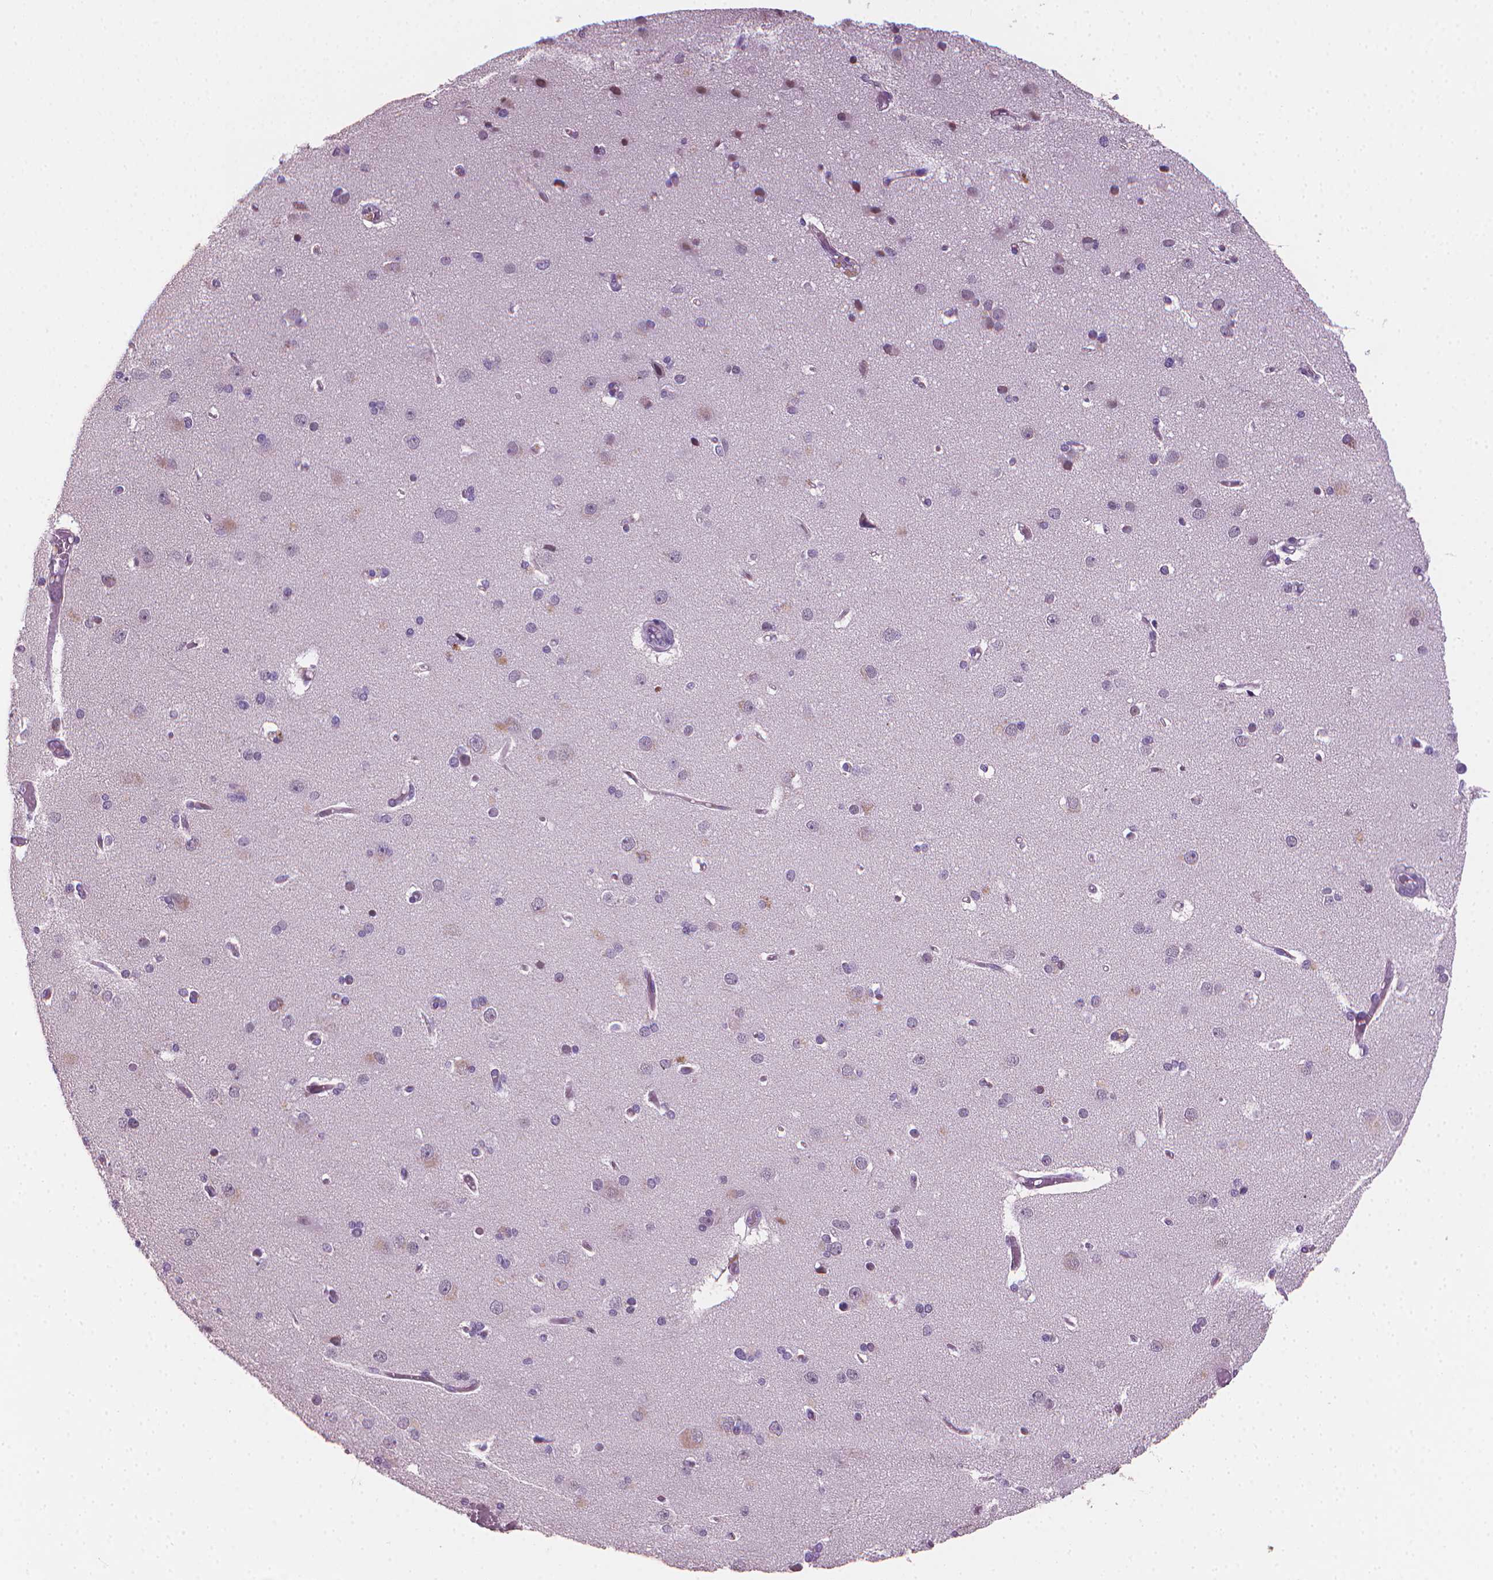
{"staining": {"intensity": "negative", "quantity": "none", "location": "none"}, "tissue": "cerebral cortex", "cell_type": "Endothelial cells", "image_type": "normal", "snomed": [{"axis": "morphology", "description": "Normal tissue, NOS"}, {"axis": "morphology", "description": "Glioma, malignant, High grade"}, {"axis": "topography", "description": "Cerebral cortex"}], "caption": "Image shows no significant protein staining in endothelial cells of benign cerebral cortex.", "gene": "CLXN", "patient": {"sex": "male", "age": 71}}